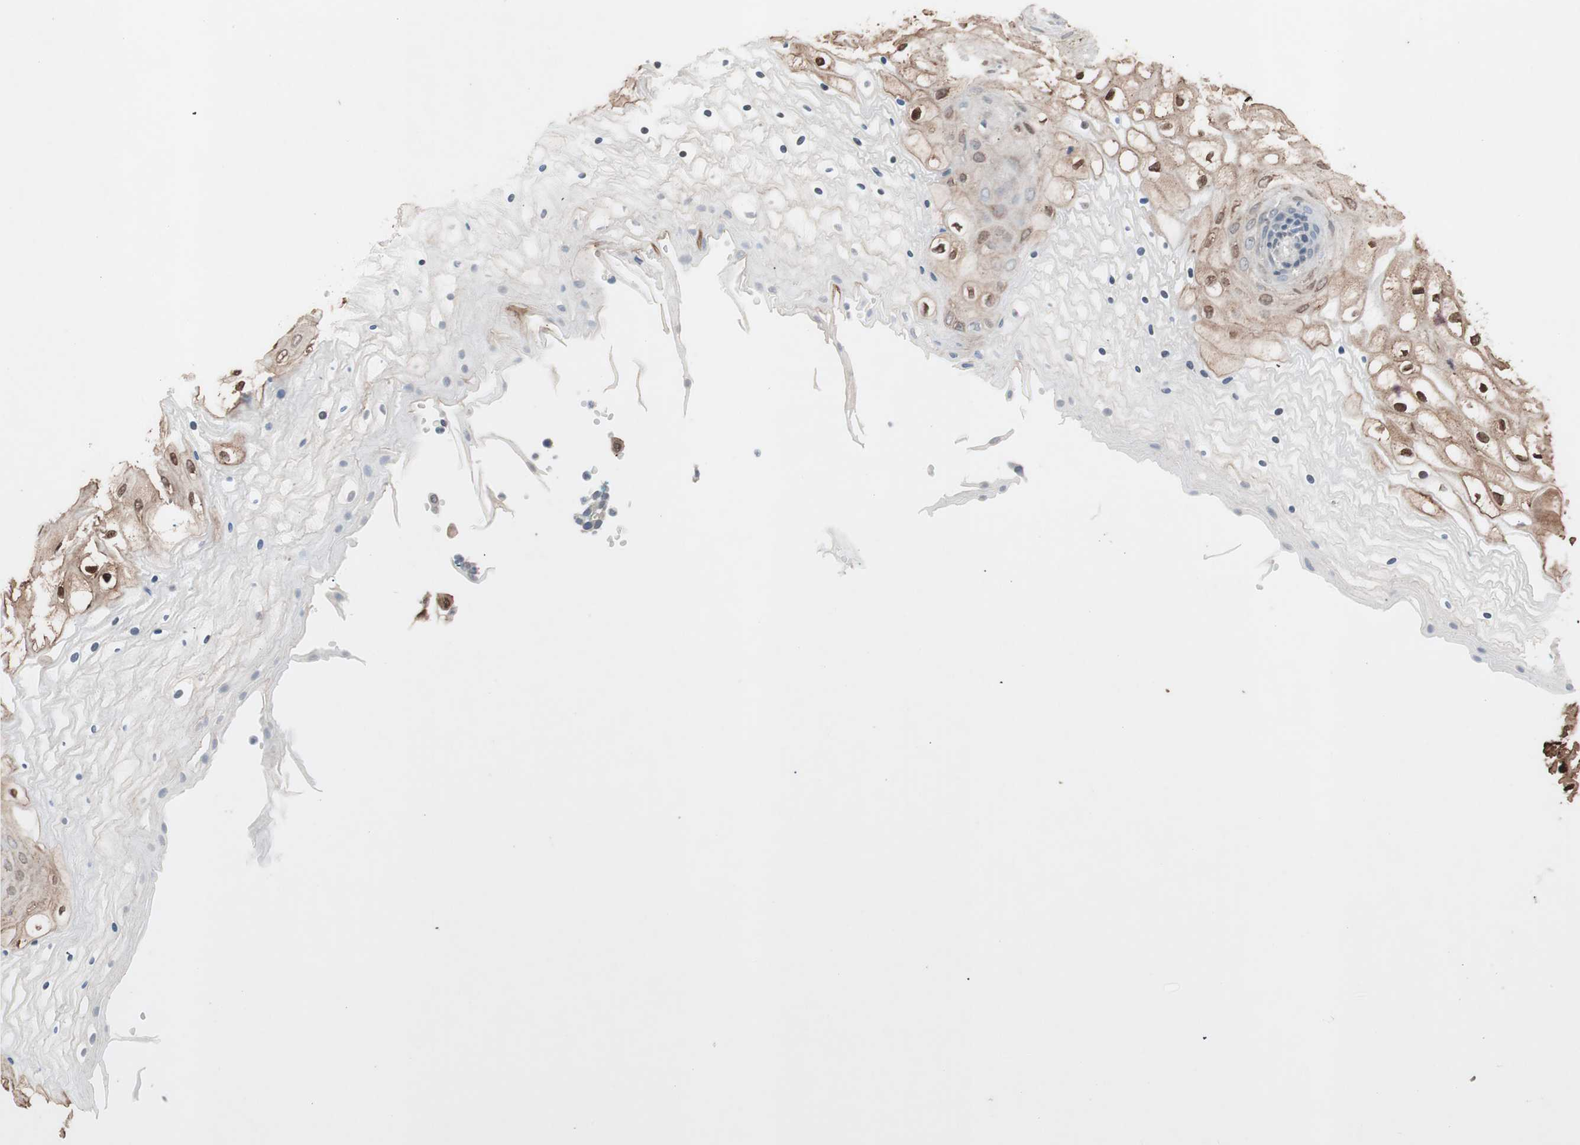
{"staining": {"intensity": "moderate", "quantity": "25%-75%", "location": "cytoplasmic/membranous,nuclear"}, "tissue": "vagina", "cell_type": "Squamous epithelial cells", "image_type": "normal", "snomed": [{"axis": "morphology", "description": "Normal tissue, NOS"}, {"axis": "topography", "description": "Vagina"}], "caption": "The histopathology image shows a brown stain indicating the presence of a protein in the cytoplasmic/membranous,nuclear of squamous epithelial cells in vagina.", "gene": "ARNT2", "patient": {"sex": "female", "age": 34}}